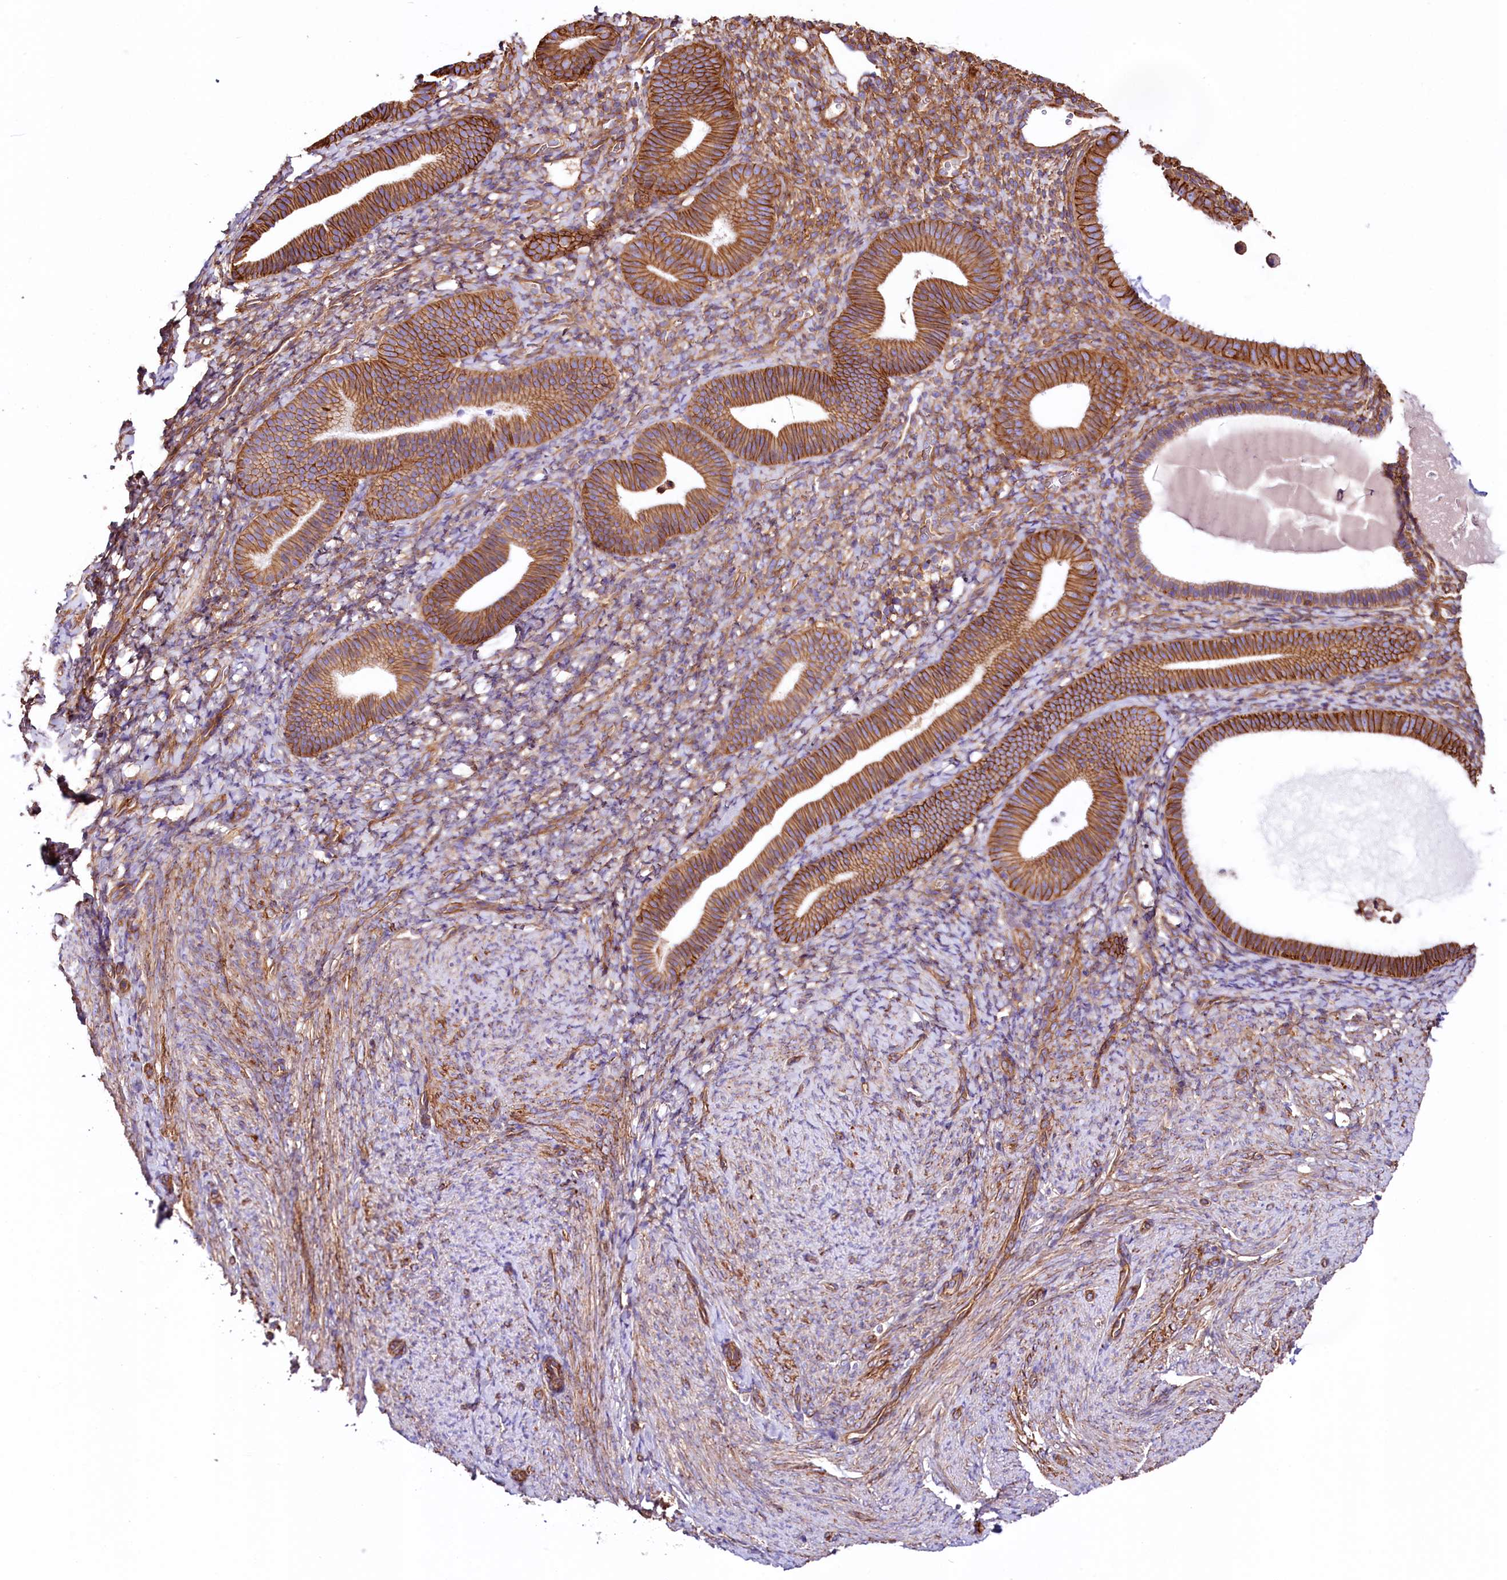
{"staining": {"intensity": "moderate", "quantity": "25%-75%", "location": "cytoplasmic/membranous"}, "tissue": "endometrium", "cell_type": "Cells in endometrial stroma", "image_type": "normal", "snomed": [{"axis": "morphology", "description": "Normal tissue, NOS"}, {"axis": "topography", "description": "Endometrium"}], "caption": "Immunohistochemical staining of normal endometrium shows moderate cytoplasmic/membranous protein positivity in about 25%-75% of cells in endometrial stroma.", "gene": "ATP2B4", "patient": {"sex": "female", "age": 65}}